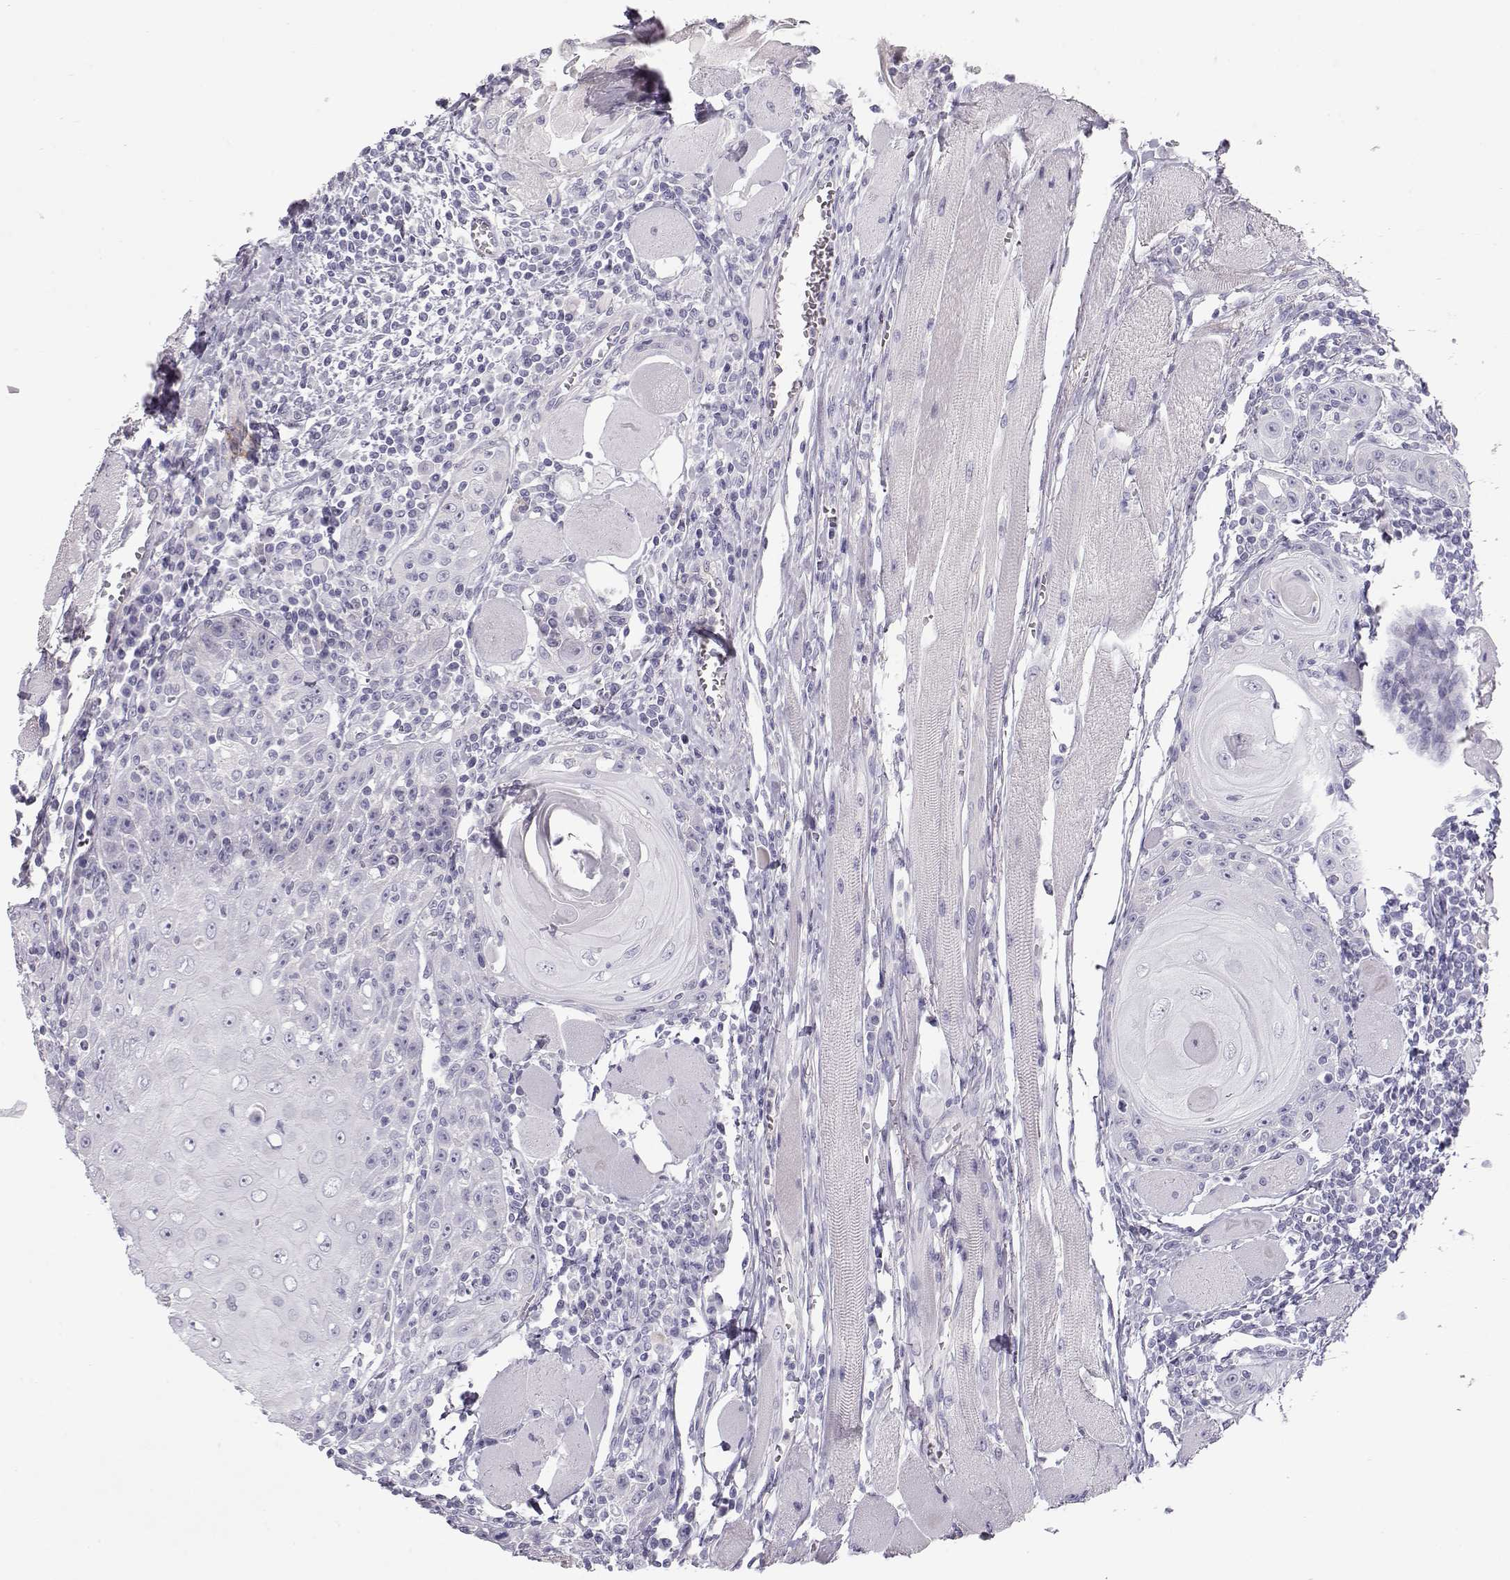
{"staining": {"intensity": "negative", "quantity": "none", "location": "none"}, "tissue": "head and neck cancer", "cell_type": "Tumor cells", "image_type": "cancer", "snomed": [{"axis": "morphology", "description": "Normal tissue, NOS"}, {"axis": "morphology", "description": "Squamous cell carcinoma, NOS"}, {"axis": "topography", "description": "Oral tissue"}, {"axis": "topography", "description": "Head-Neck"}], "caption": "A micrograph of head and neck squamous cell carcinoma stained for a protein shows no brown staining in tumor cells.", "gene": "SLITRK3", "patient": {"sex": "male", "age": 52}}